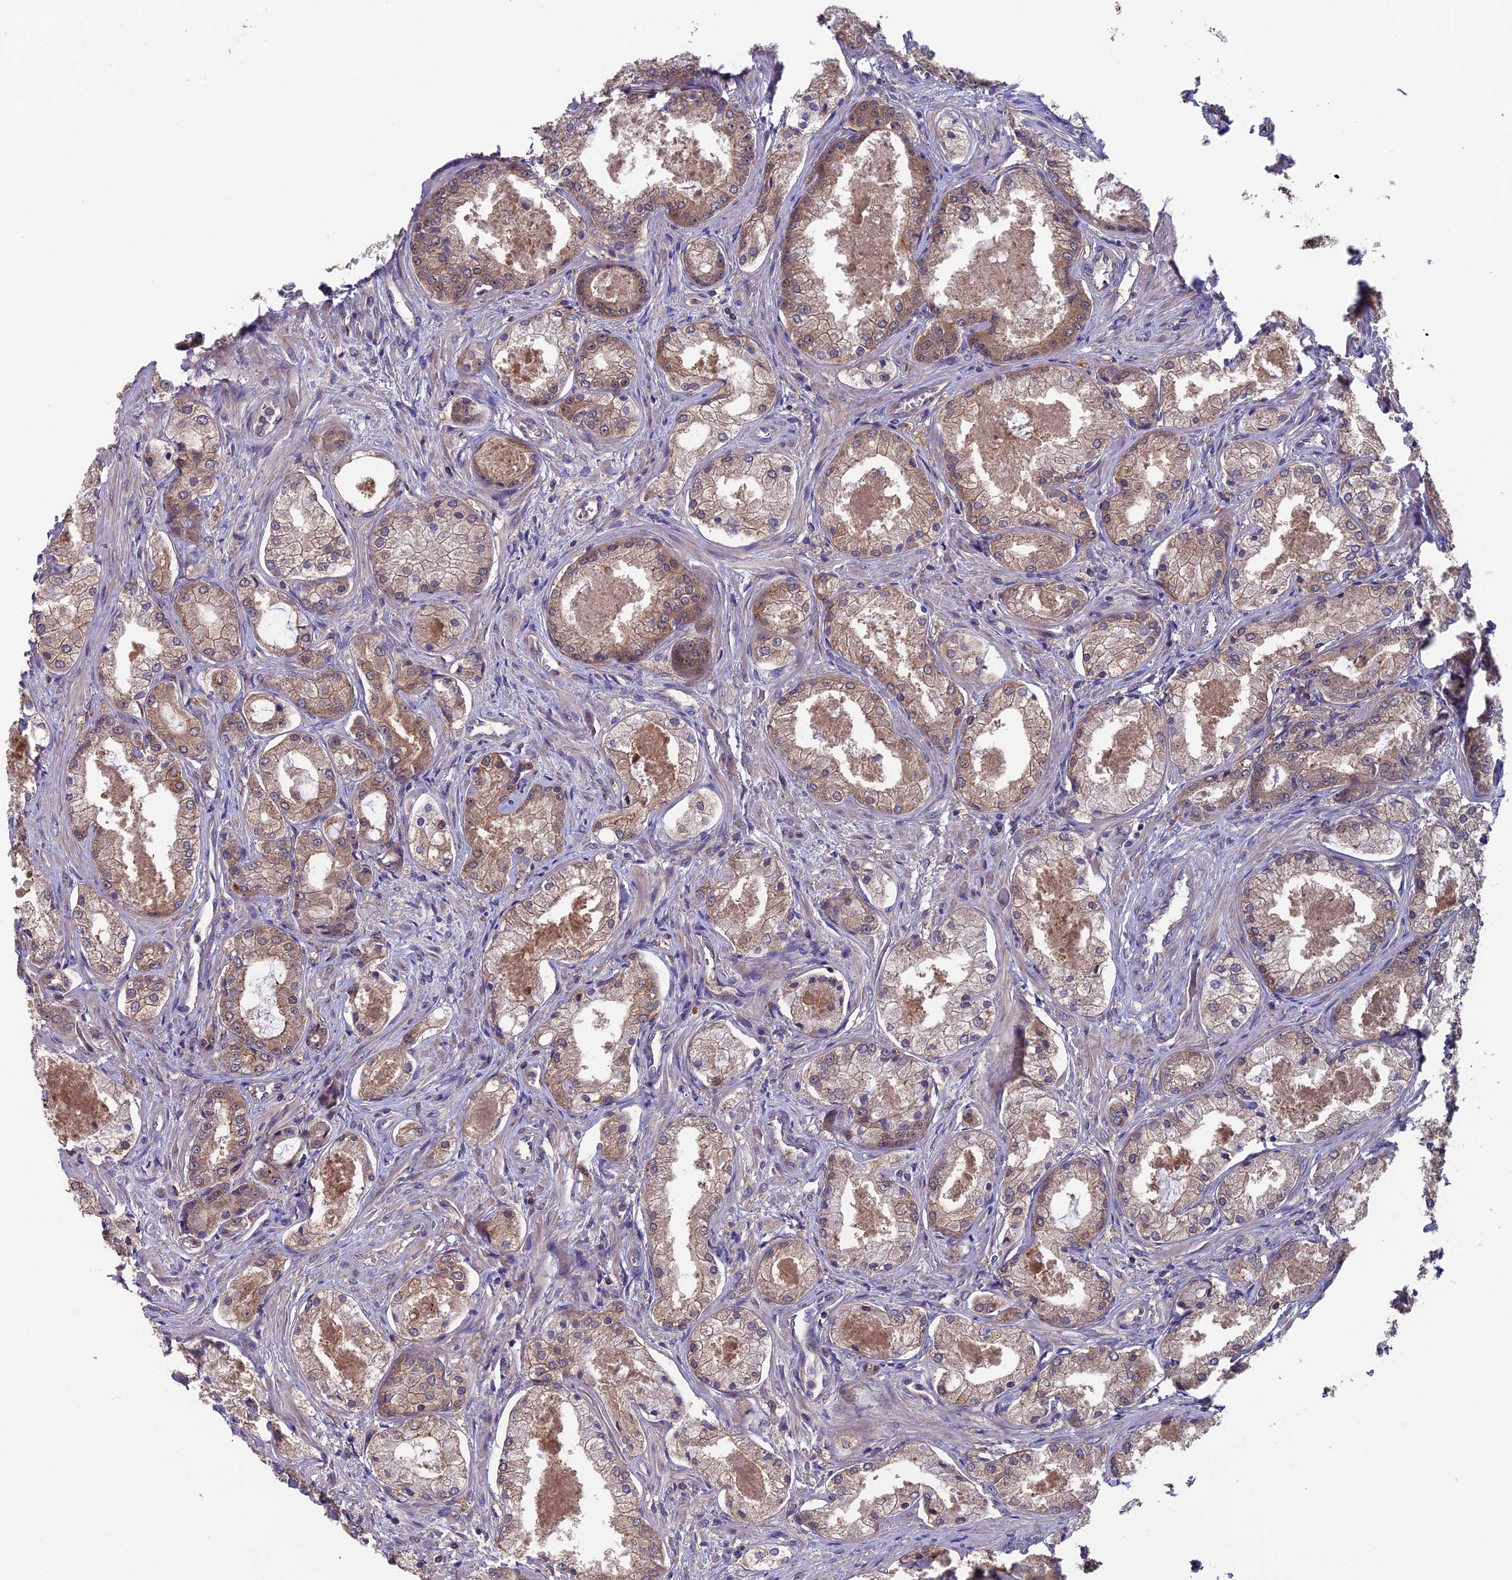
{"staining": {"intensity": "moderate", "quantity": ">75%", "location": "cytoplasmic/membranous"}, "tissue": "prostate cancer", "cell_type": "Tumor cells", "image_type": "cancer", "snomed": [{"axis": "morphology", "description": "Adenocarcinoma, Low grade"}, {"axis": "topography", "description": "Prostate"}], "caption": "Immunohistochemistry staining of prostate low-grade adenocarcinoma, which demonstrates medium levels of moderate cytoplasmic/membranous expression in about >75% of tumor cells indicating moderate cytoplasmic/membranous protein positivity. The staining was performed using DAB (3,3'-diaminobenzidine) (brown) for protein detection and nuclei were counterstained in hematoxylin (blue).", "gene": "LCMT1", "patient": {"sex": "male", "age": 68}}